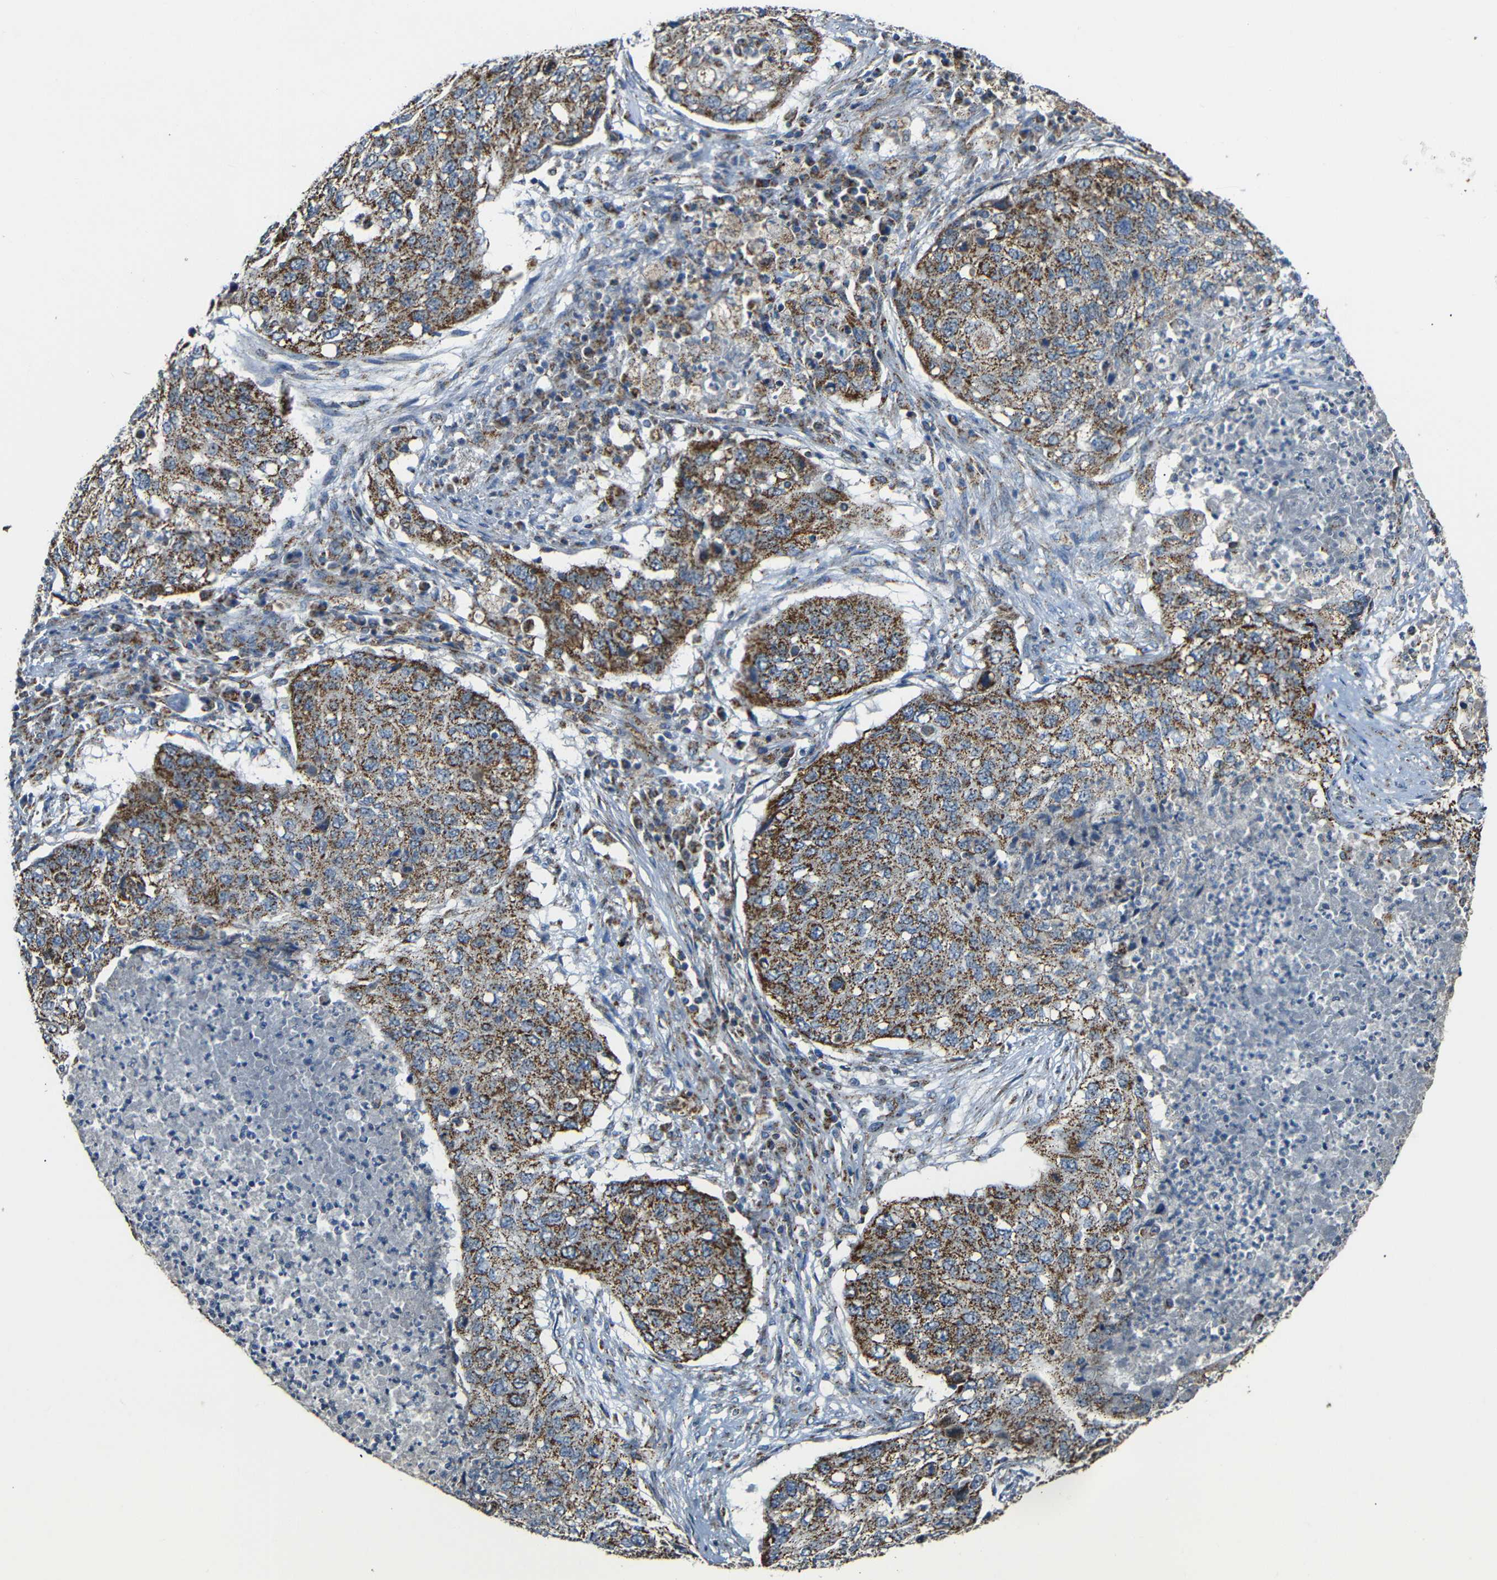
{"staining": {"intensity": "moderate", "quantity": ">75%", "location": "cytoplasmic/membranous"}, "tissue": "lung cancer", "cell_type": "Tumor cells", "image_type": "cancer", "snomed": [{"axis": "morphology", "description": "Squamous cell carcinoma, NOS"}, {"axis": "topography", "description": "Lung"}], "caption": "Approximately >75% of tumor cells in human lung cancer reveal moderate cytoplasmic/membranous protein staining as visualized by brown immunohistochemical staining.", "gene": "NR3C2", "patient": {"sex": "female", "age": 63}}